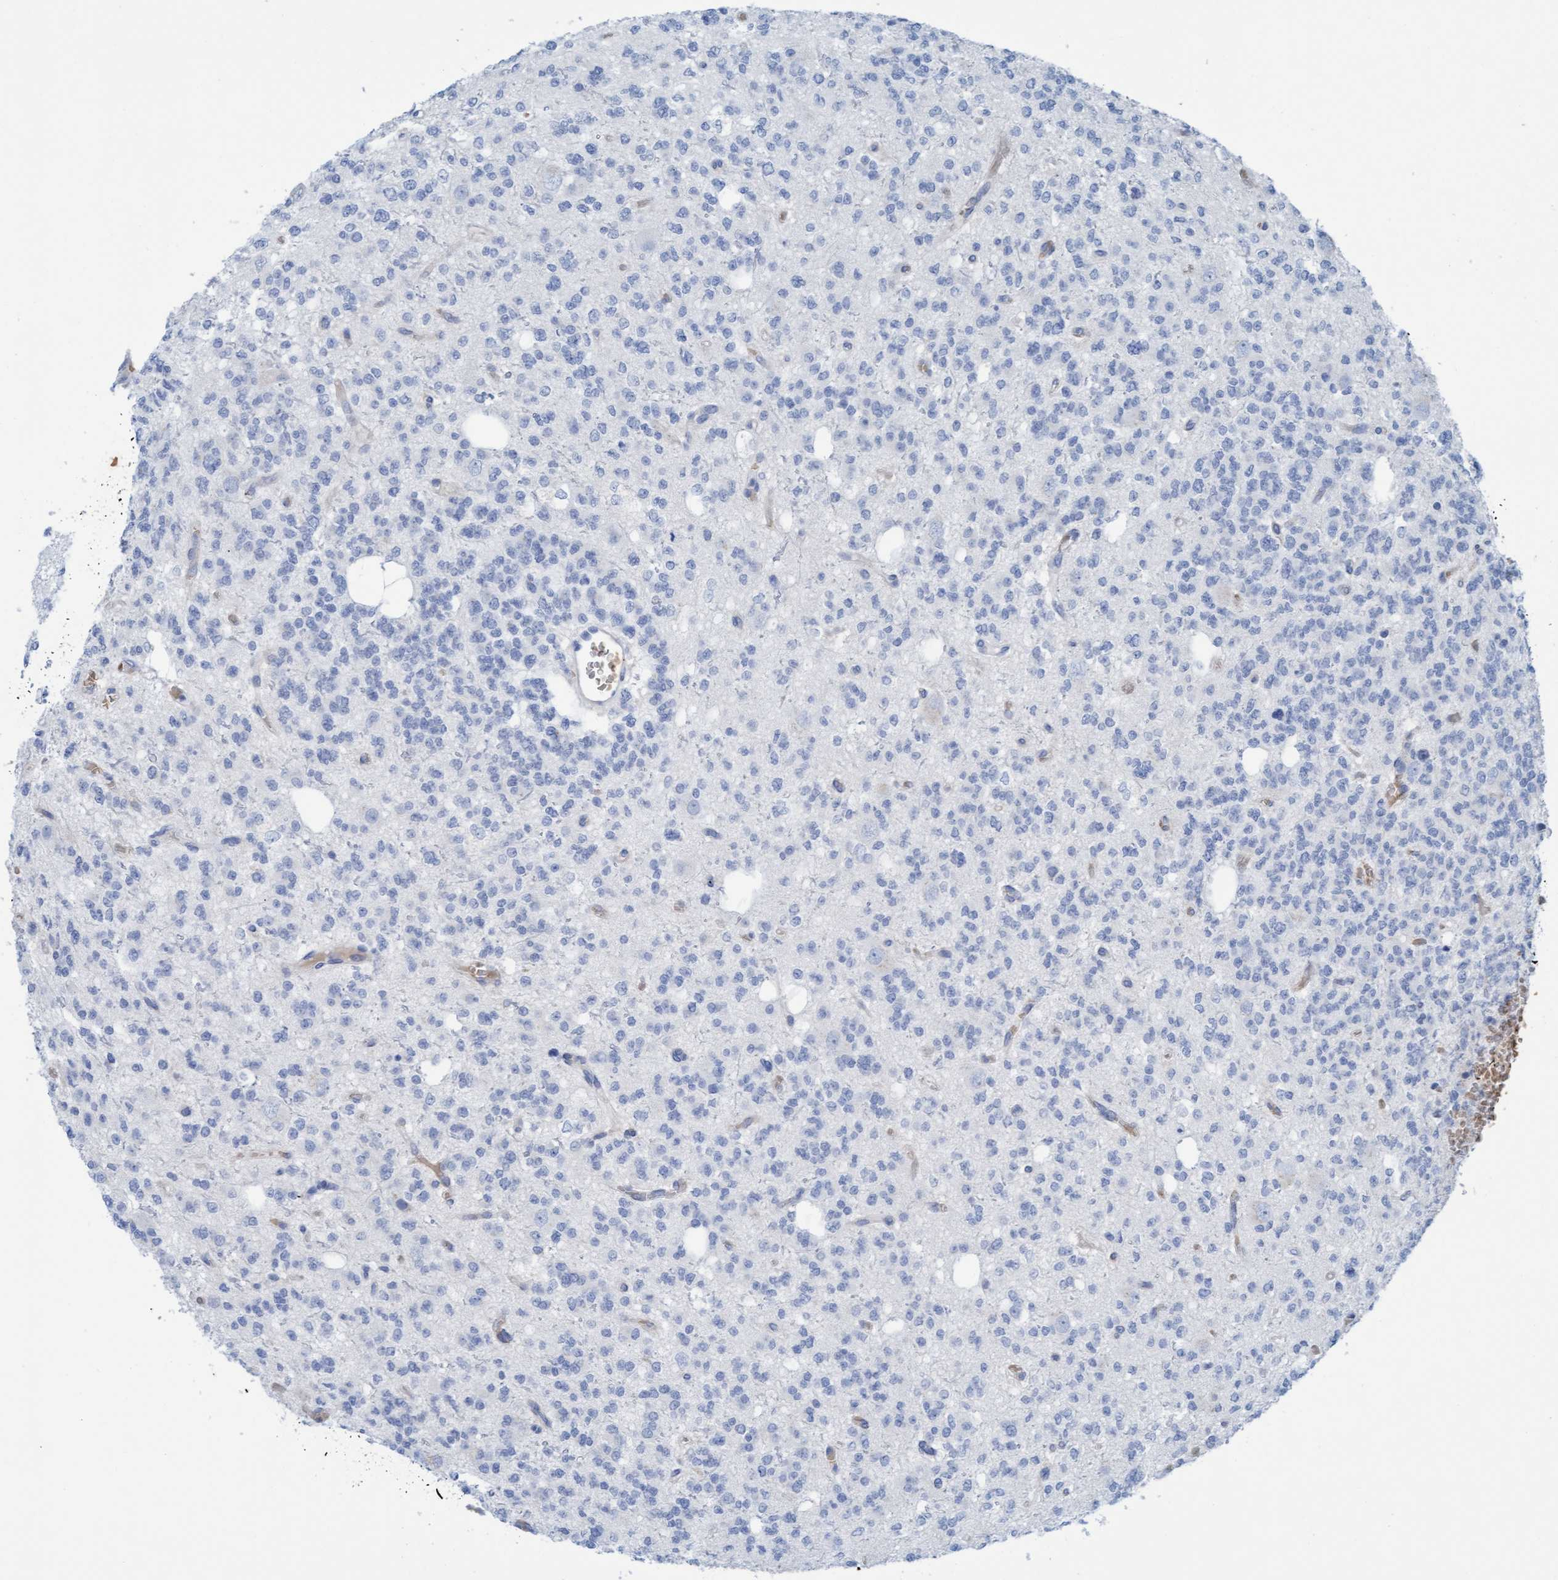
{"staining": {"intensity": "negative", "quantity": "none", "location": "none"}, "tissue": "glioma", "cell_type": "Tumor cells", "image_type": "cancer", "snomed": [{"axis": "morphology", "description": "Glioma, malignant, Low grade"}, {"axis": "topography", "description": "Brain"}], "caption": "IHC of human low-grade glioma (malignant) displays no positivity in tumor cells.", "gene": "P2RX5", "patient": {"sex": "male", "age": 38}}